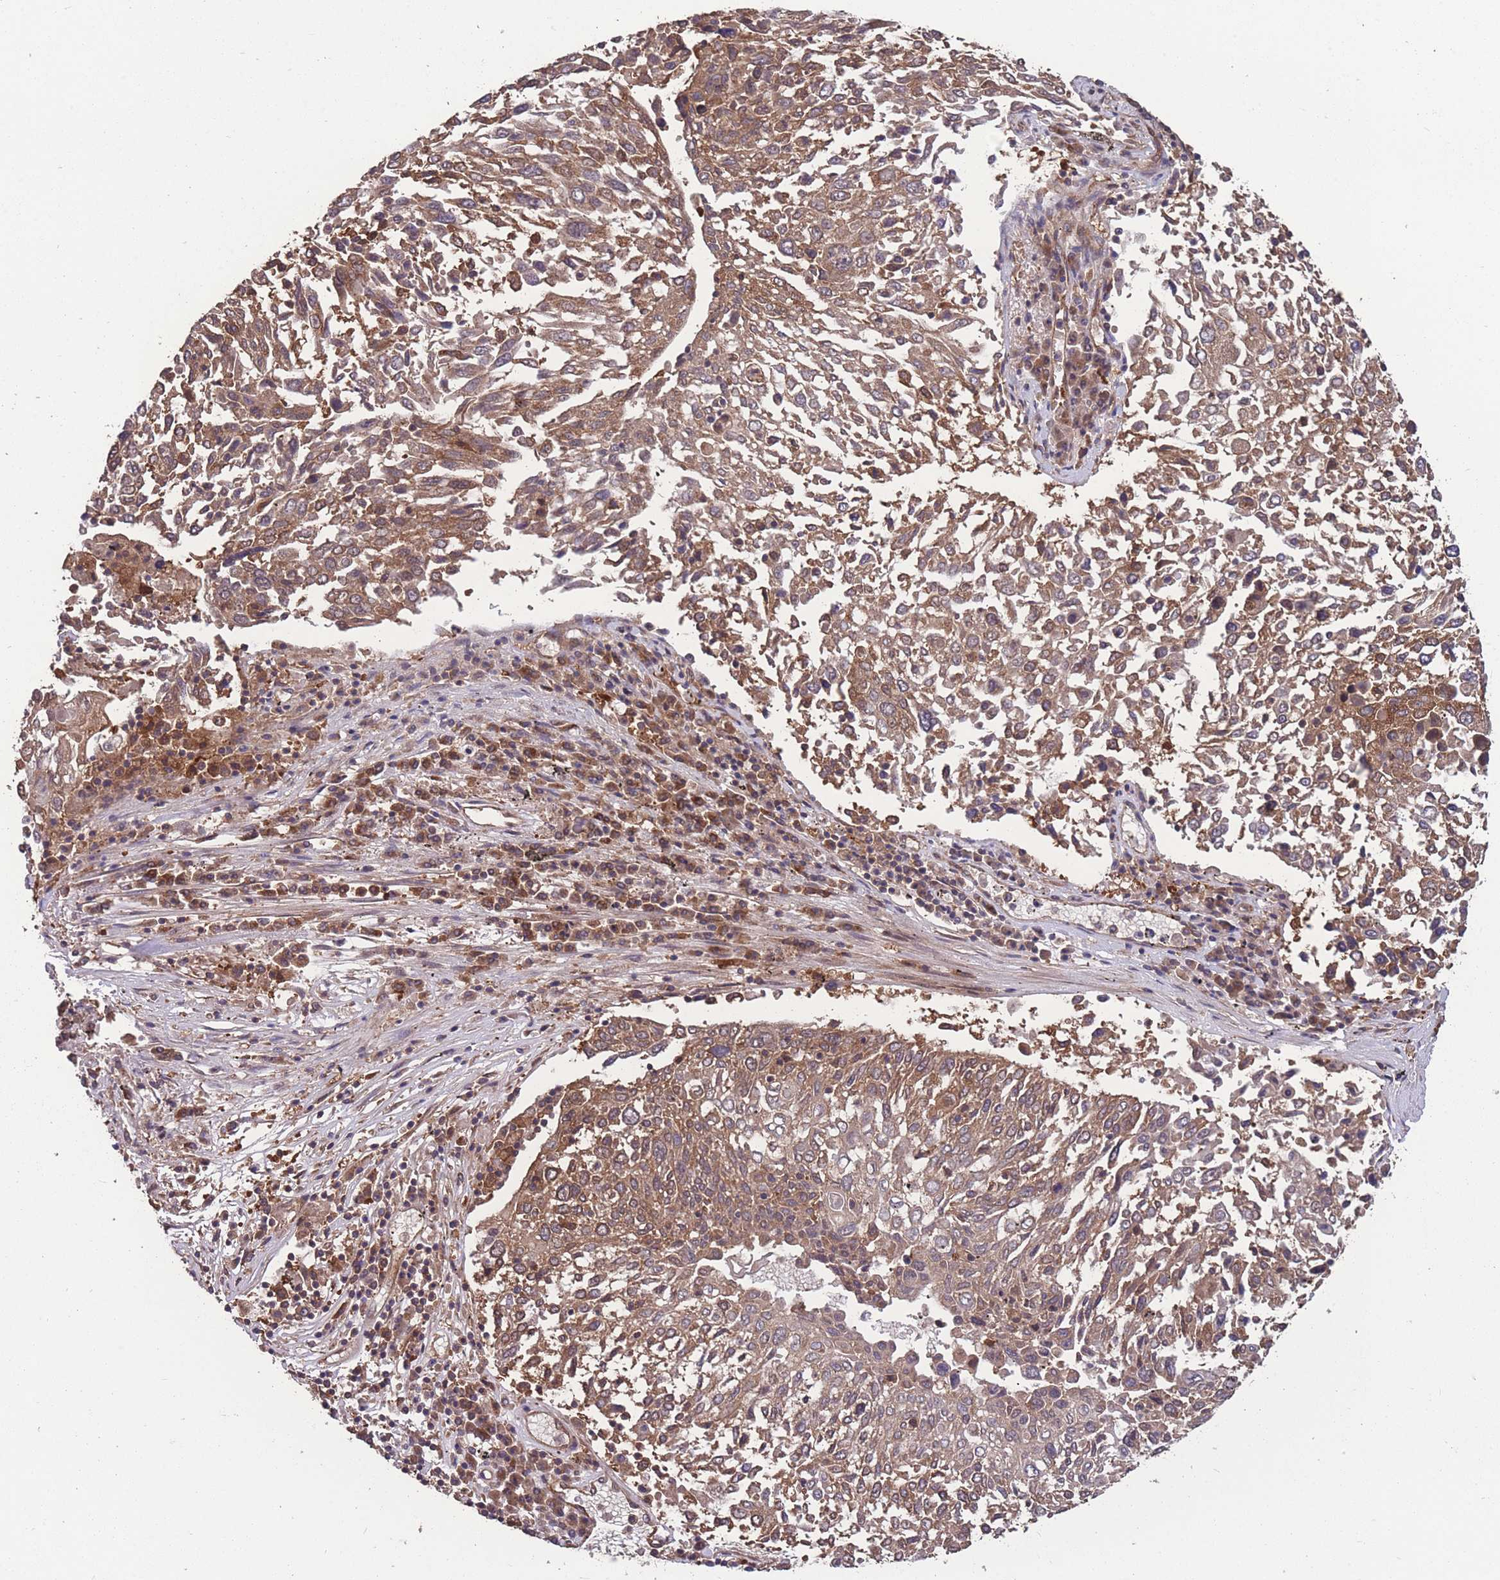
{"staining": {"intensity": "moderate", "quantity": ">75%", "location": "cytoplasmic/membranous"}, "tissue": "lung cancer", "cell_type": "Tumor cells", "image_type": "cancer", "snomed": [{"axis": "morphology", "description": "Squamous cell carcinoma, NOS"}, {"axis": "topography", "description": "Lung"}], "caption": "Lung squamous cell carcinoma tissue reveals moderate cytoplasmic/membranous positivity in about >75% of tumor cells, visualized by immunohistochemistry.", "gene": "ZPR1", "patient": {"sex": "male", "age": 65}}